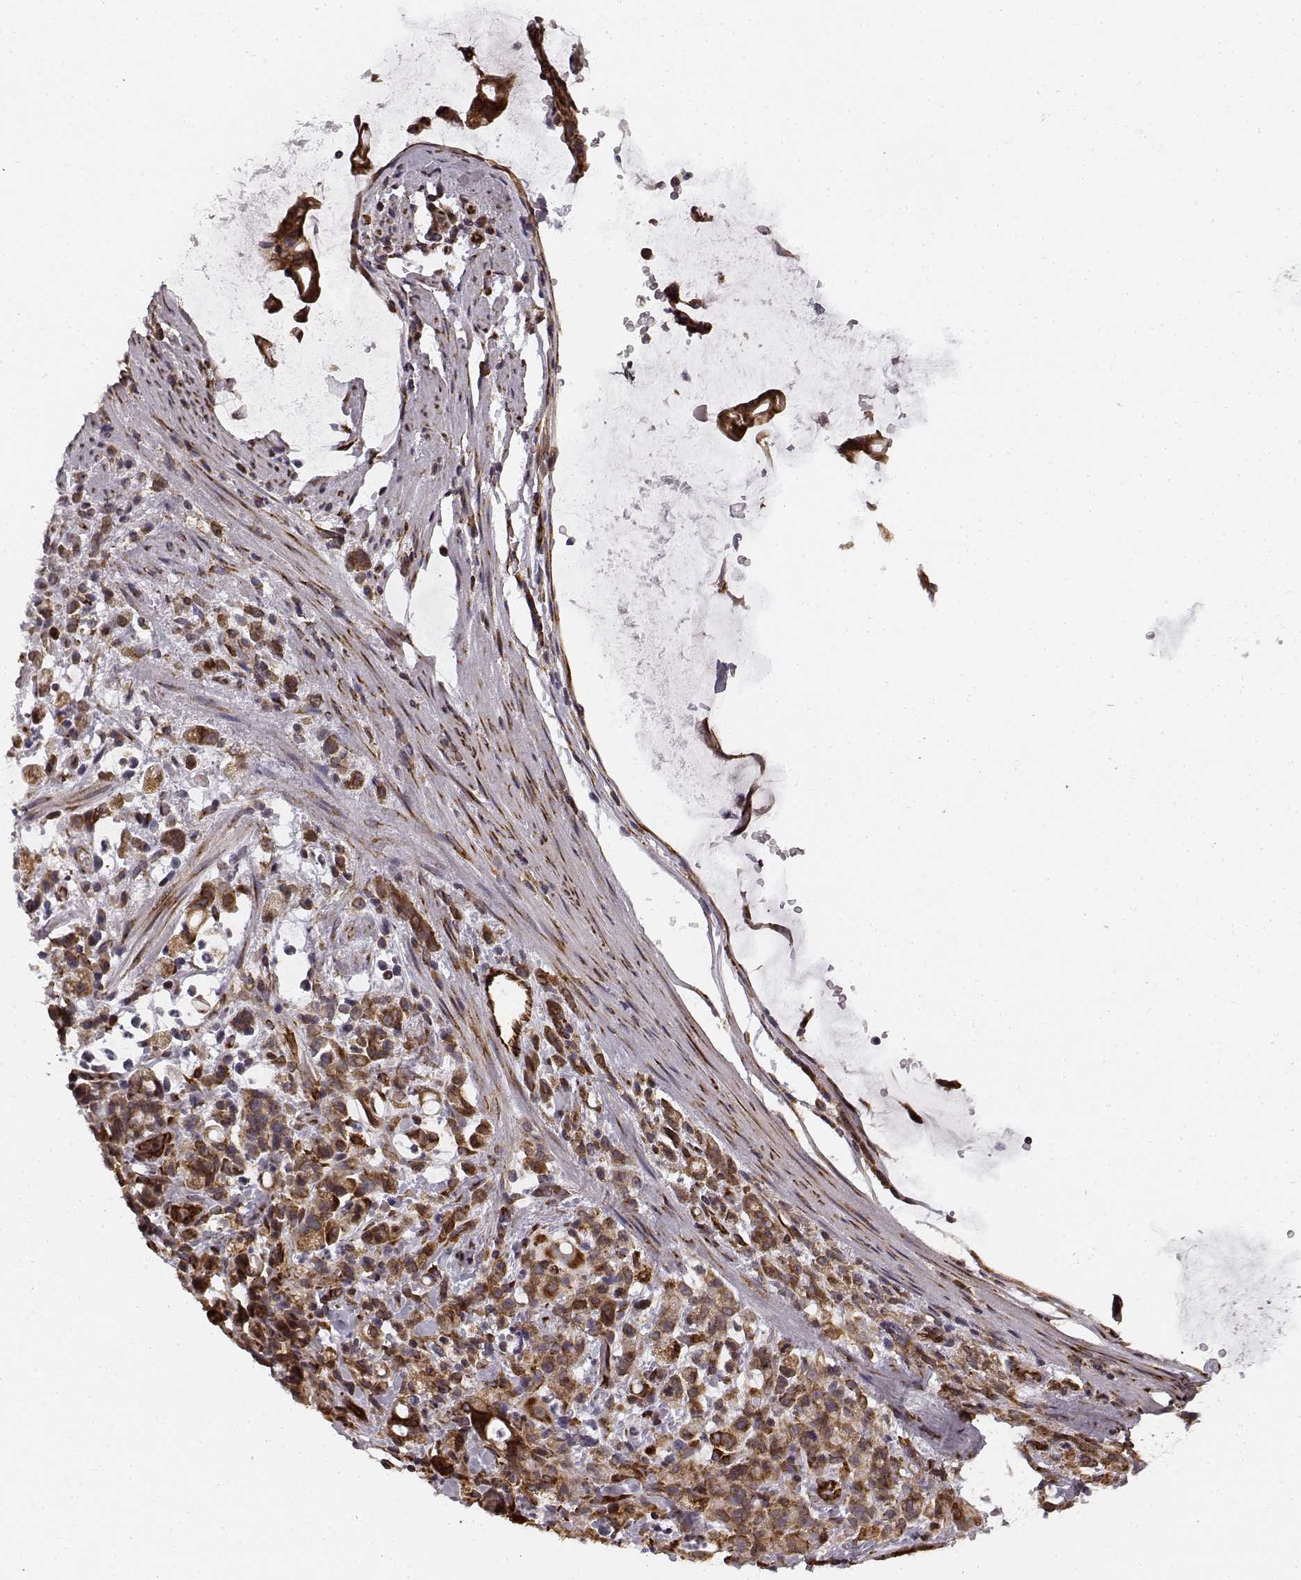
{"staining": {"intensity": "strong", "quantity": ">75%", "location": "cytoplasmic/membranous"}, "tissue": "stomach cancer", "cell_type": "Tumor cells", "image_type": "cancer", "snomed": [{"axis": "morphology", "description": "Adenocarcinoma, NOS"}, {"axis": "topography", "description": "Stomach"}], "caption": "An image of adenocarcinoma (stomach) stained for a protein demonstrates strong cytoplasmic/membranous brown staining in tumor cells.", "gene": "TMEM14A", "patient": {"sex": "female", "age": 60}}